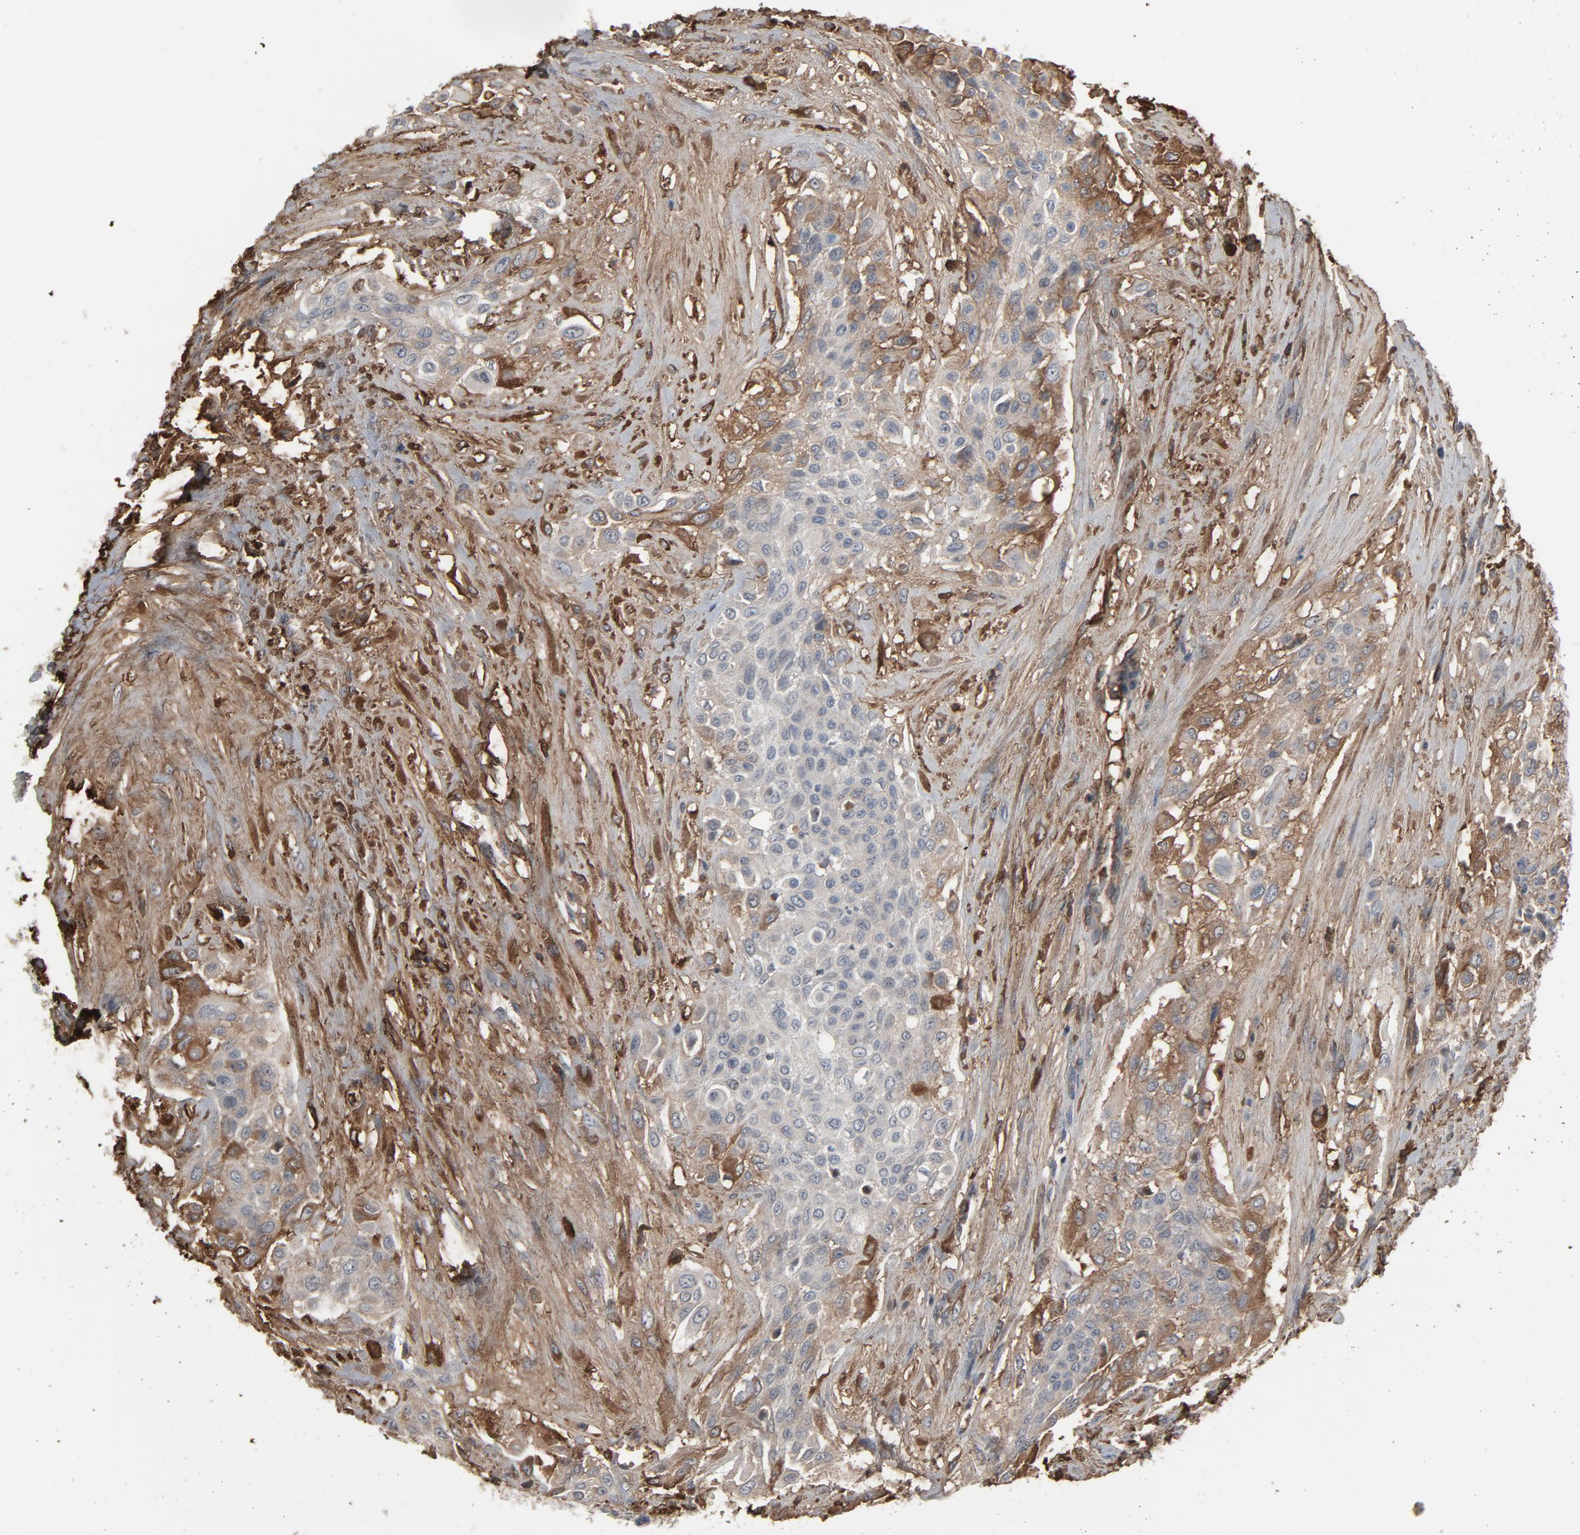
{"staining": {"intensity": "negative", "quantity": "none", "location": "none"}, "tissue": "urothelial cancer", "cell_type": "Tumor cells", "image_type": "cancer", "snomed": [{"axis": "morphology", "description": "Urothelial carcinoma, High grade"}, {"axis": "topography", "description": "Urinary bladder"}], "caption": "This is a histopathology image of IHC staining of urothelial cancer, which shows no positivity in tumor cells.", "gene": "PDZD4", "patient": {"sex": "male", "age": 57}}